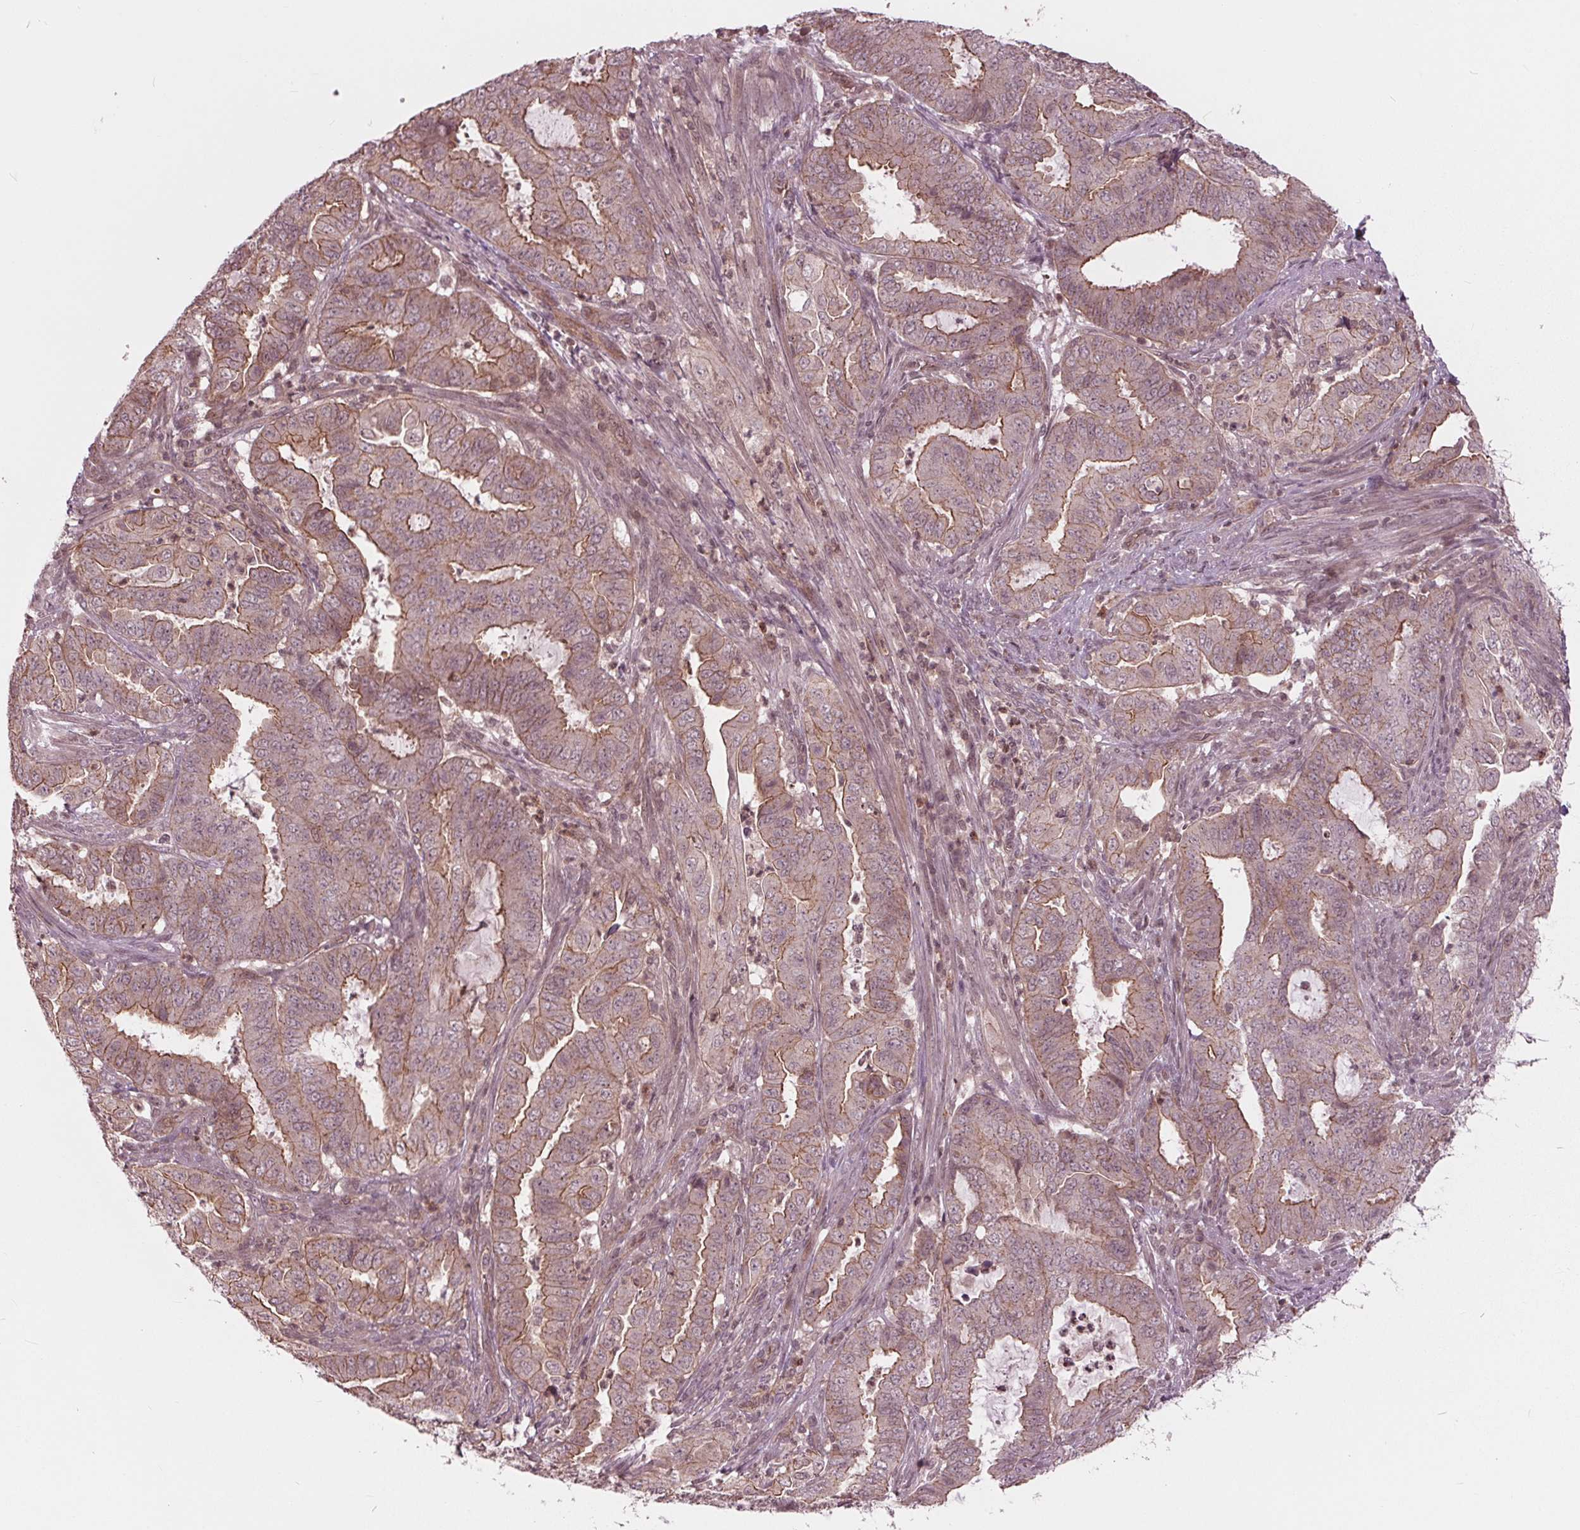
{"staining": {"intensity": "moderate", "quantity": "<25%", "location": "cytoplasmic/membranous"}, "tissue": "endometrial cancer", "cell_type": "Tumor cells", "image_type": "cancer", "snomed": [{"axis": "morphology", "description": "Adenocarcinoma, NOS"}, {"axis": "topography", "description": "Endometrium"}], "caption": "Immunohistochemical staining of human endometrial adenocarcinoma exhibits moderate cytoplasmic/membranous protein positivity in approximately <25% of tumor cells. The staining was performed using DAB (3,3'-diaminobenzidine), with brown indicating positive protein expression. Nuclei are stained blue with hematoxylin.", "gene": "BTBD1", "patient": {"sex": "female", "age": 51}}